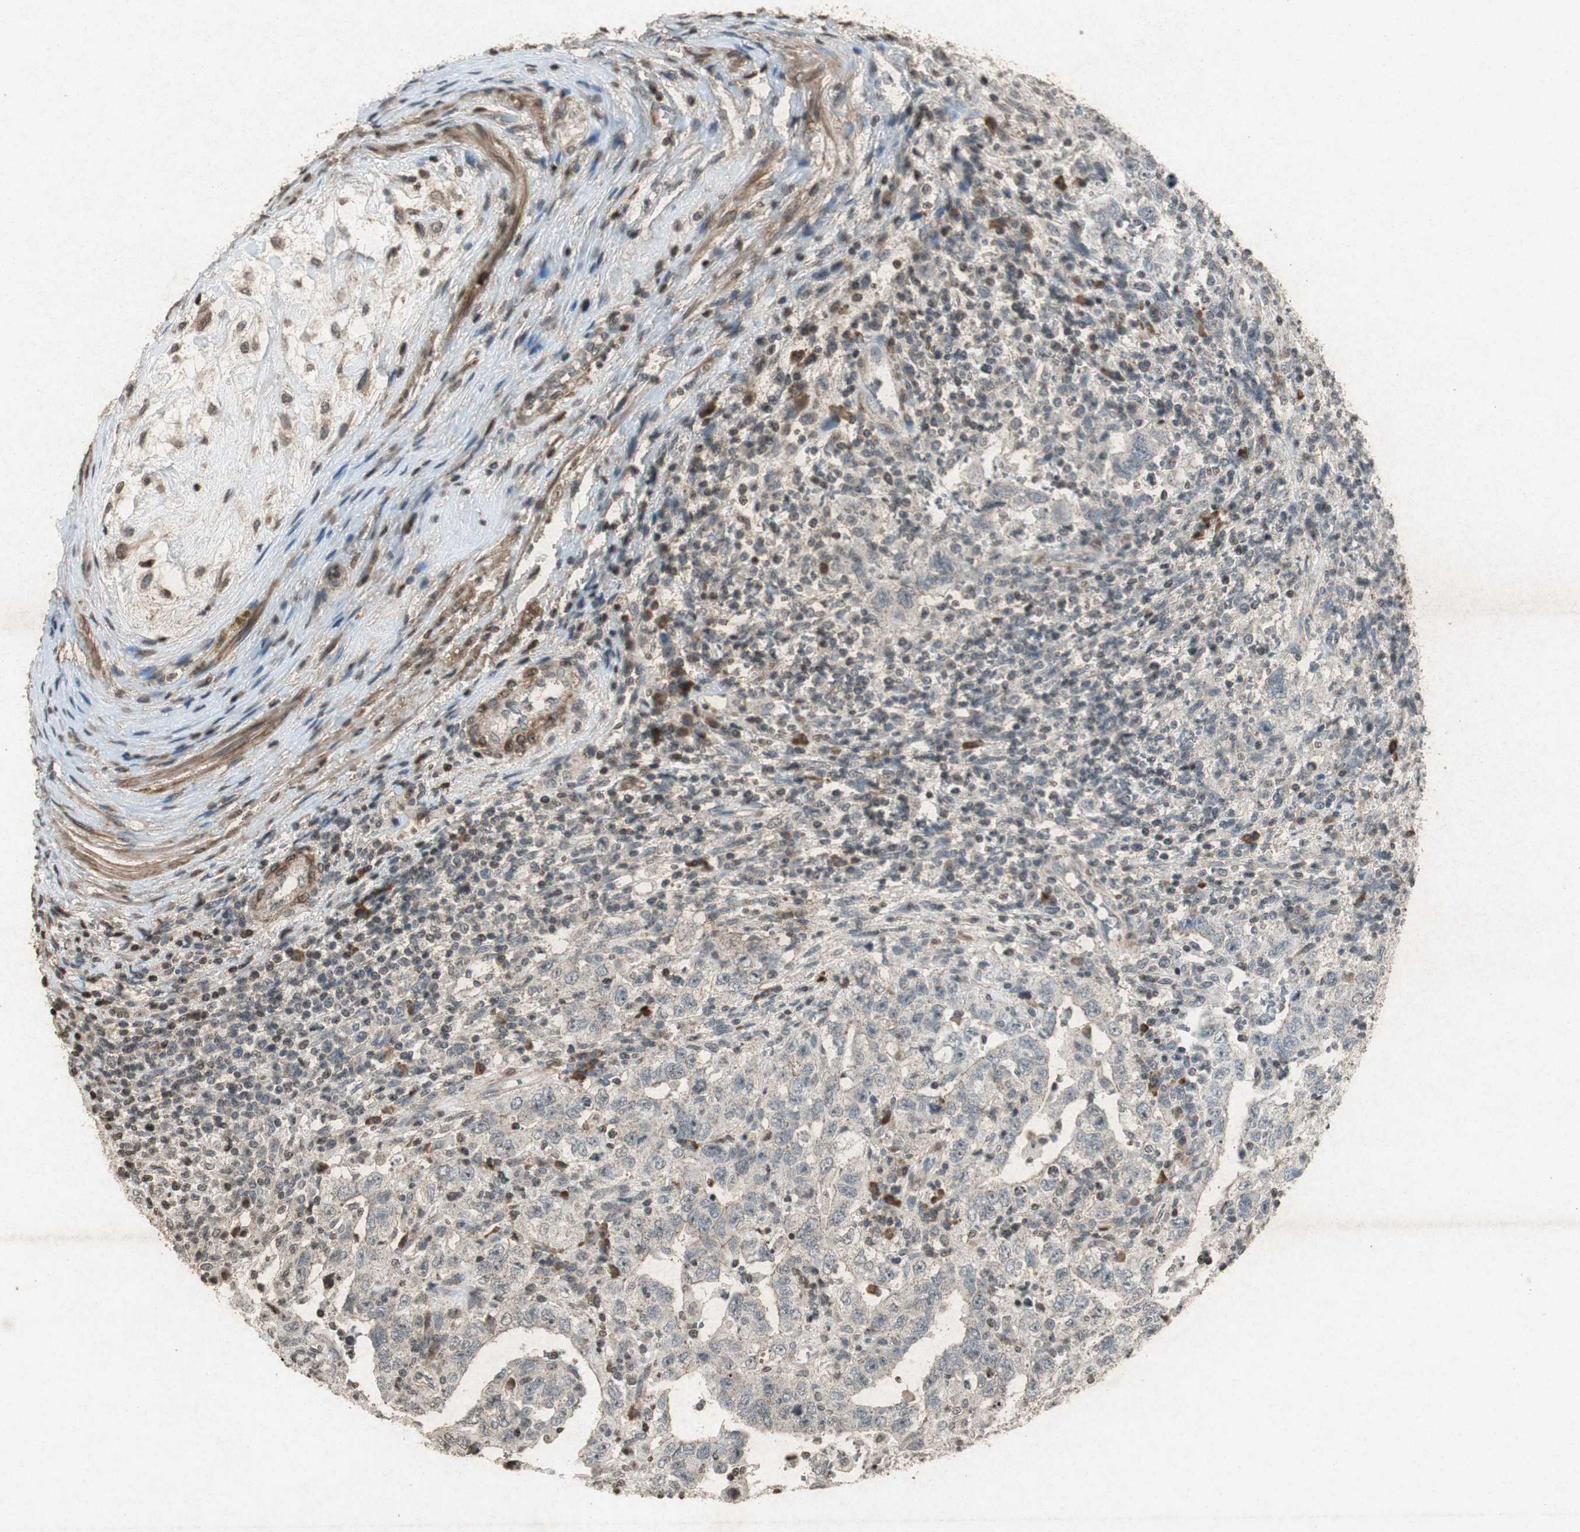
{"staining": {"intensity": "weak", "quantity": ">75%", "location": "none"}, "tissue": "testis cancer", "cell_type": "Tumor cells", "image_type": "cancer", "snomed": [{"axis": "morphology", "description": "Carcinoma, Embryonal, NOS"}, {"axis": "topography", "description": "Testis"}], "caption": "Immunohistochemistry (IHC) image of neoplastic tissue: human embryonal carcinoma (testis) stained using immunohistochemistry exhibits low levels of weak protein expression localized specifically in the None of tumor cells, appearing as a None brown color.", "gene": "PRKG1", "patient": {"sex": "male", "age": 26}}